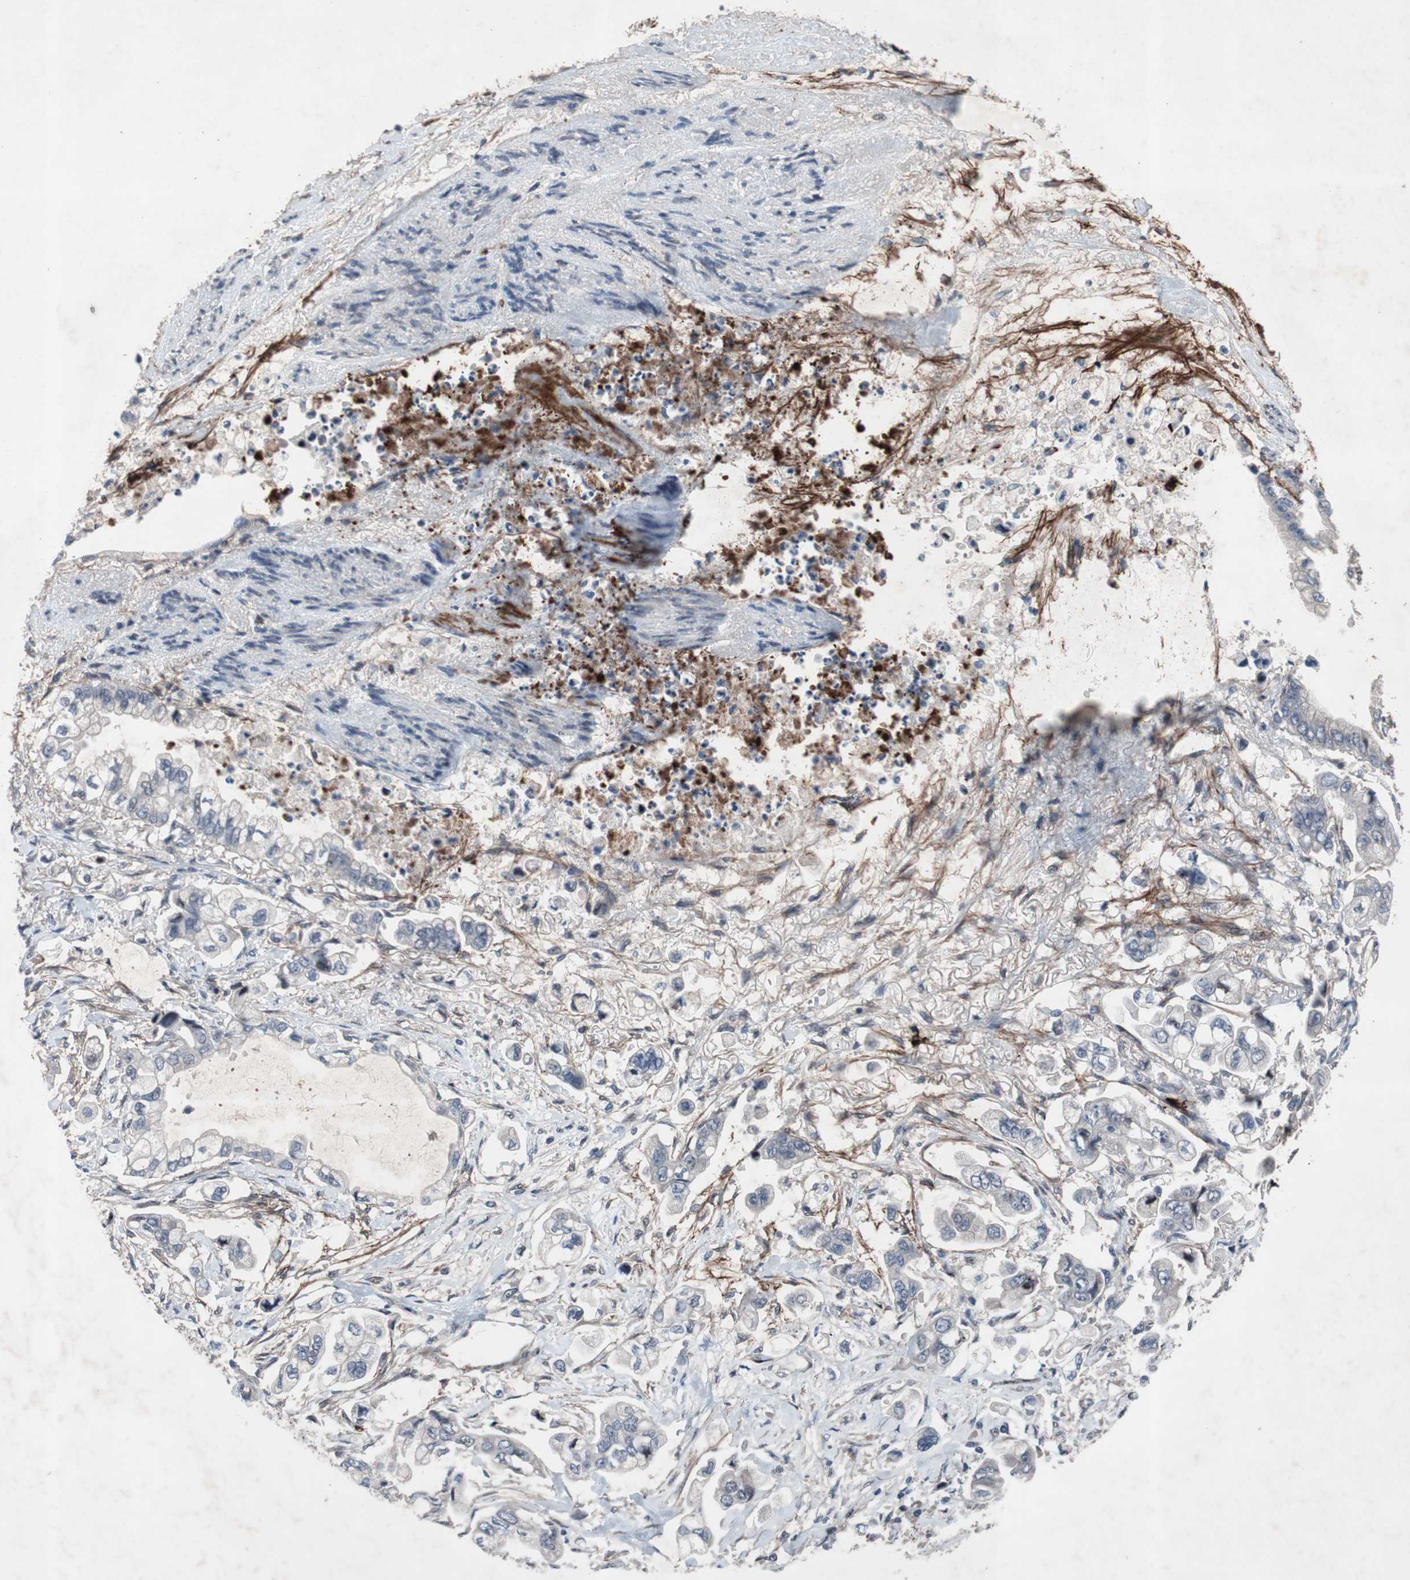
{"staining": {"intensity": "negative", "quantity": "none", "location": "none"}, "tissue": "stomach cancer", "cell_type": "Tumor cells", "image_type": "cancer", "snomed": [{"axis": "morphology", "description": "Adenocarcinoma, NOS"}, {"axis": "topography", "description": "Stomach"}], "caption": "Immunohistochemistry of human stomach cancer (adenocarcinoma) demonstrates no expression in tumor cells.", "gene": "SOX7", "patient": {"sex": "male", "age": 62}}